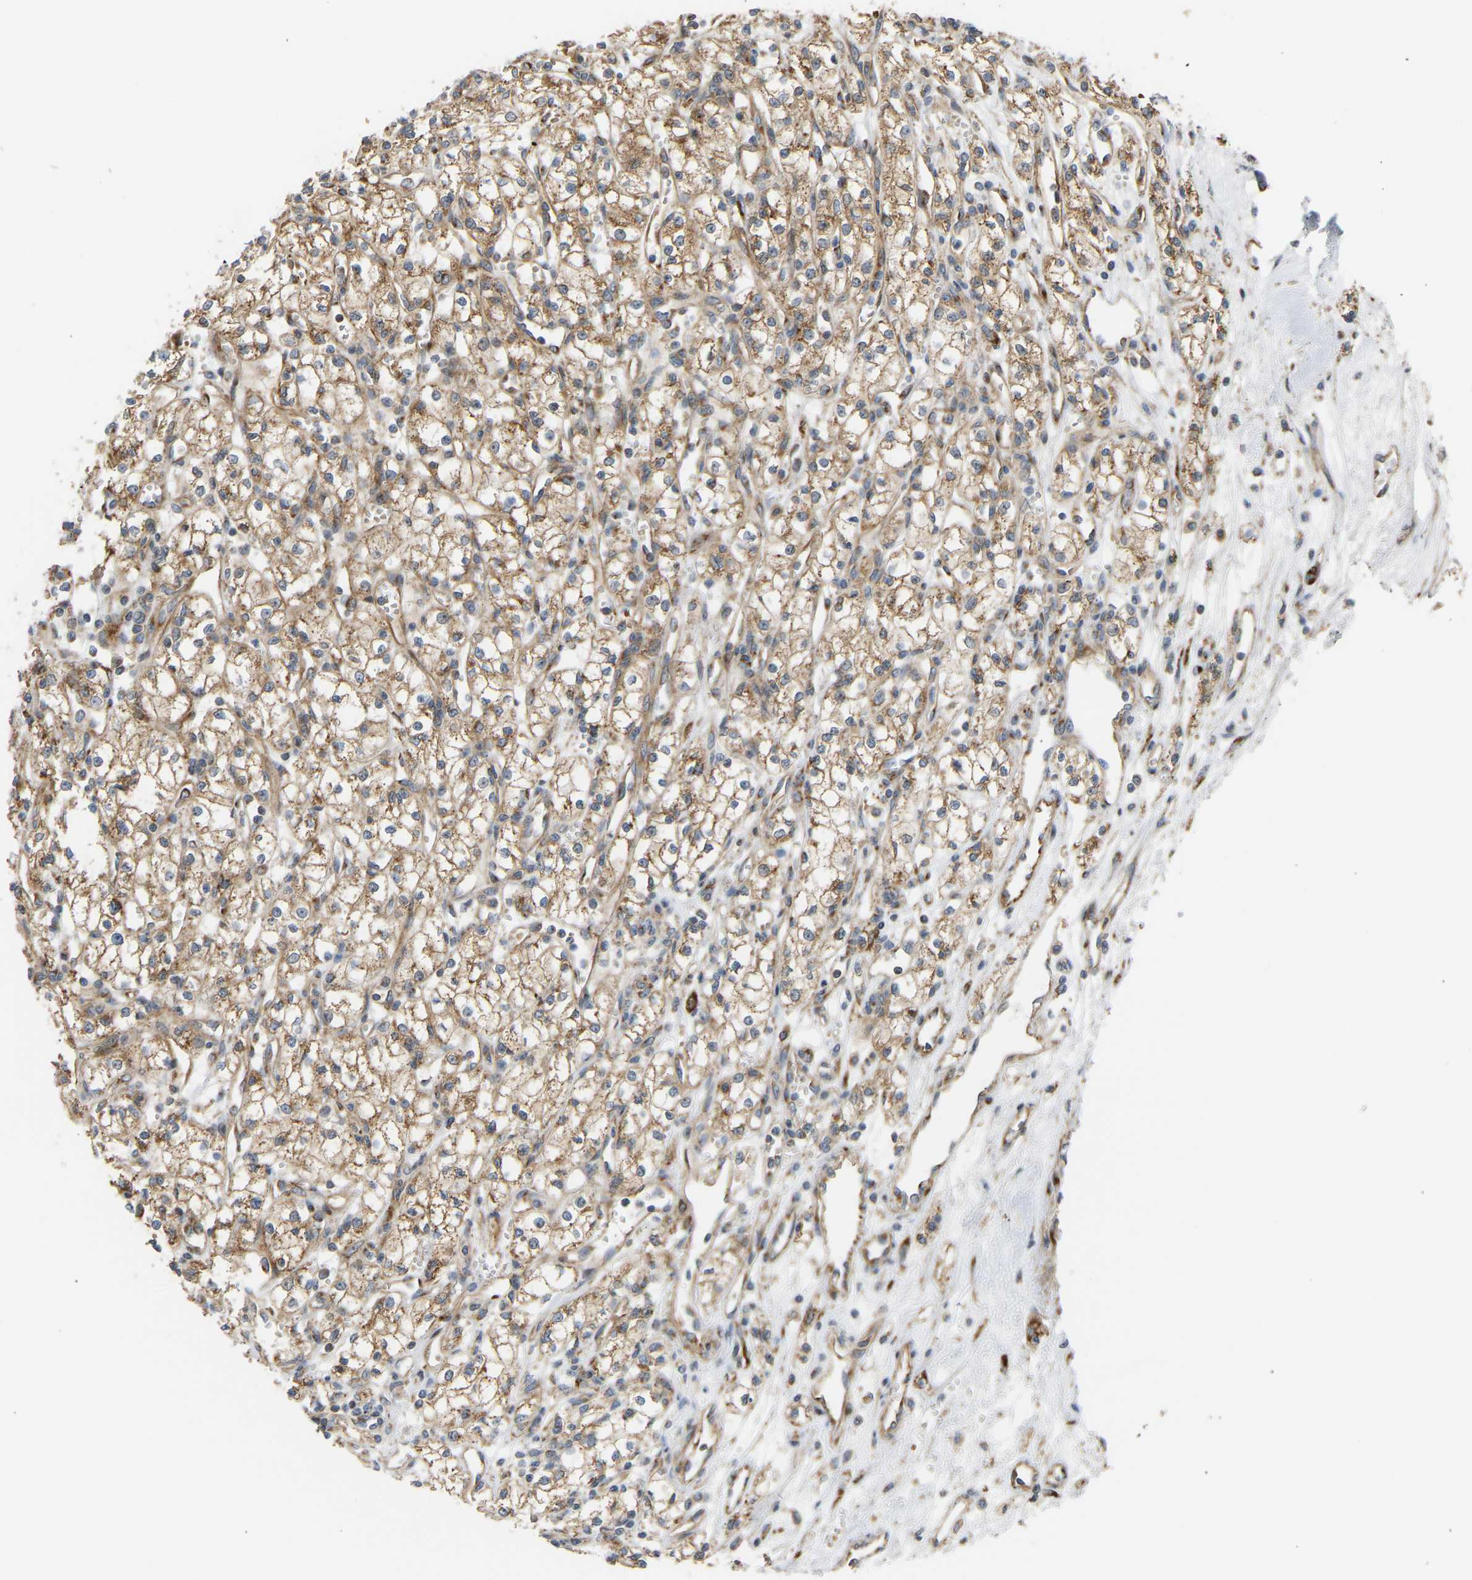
{"staining": {"intensity": "moderate", "quantity": ">75%", "location": "cytoplasmic/membranous"}, "tissue": "renal cancer", "cell_type": "Tumor cells", "image_type": "cancer", "snomed": [{"axis": "morphology", "description": "Adenocarcinoma, NOS"}, {"axis": "topography", "description": "Kidney"}], "caption": "Renal cancer stained with a protein marker demonstrates moderate staining in tumor cells.", "gene": "YIPF2", "patient": {"sex": "male", "age": 59}}